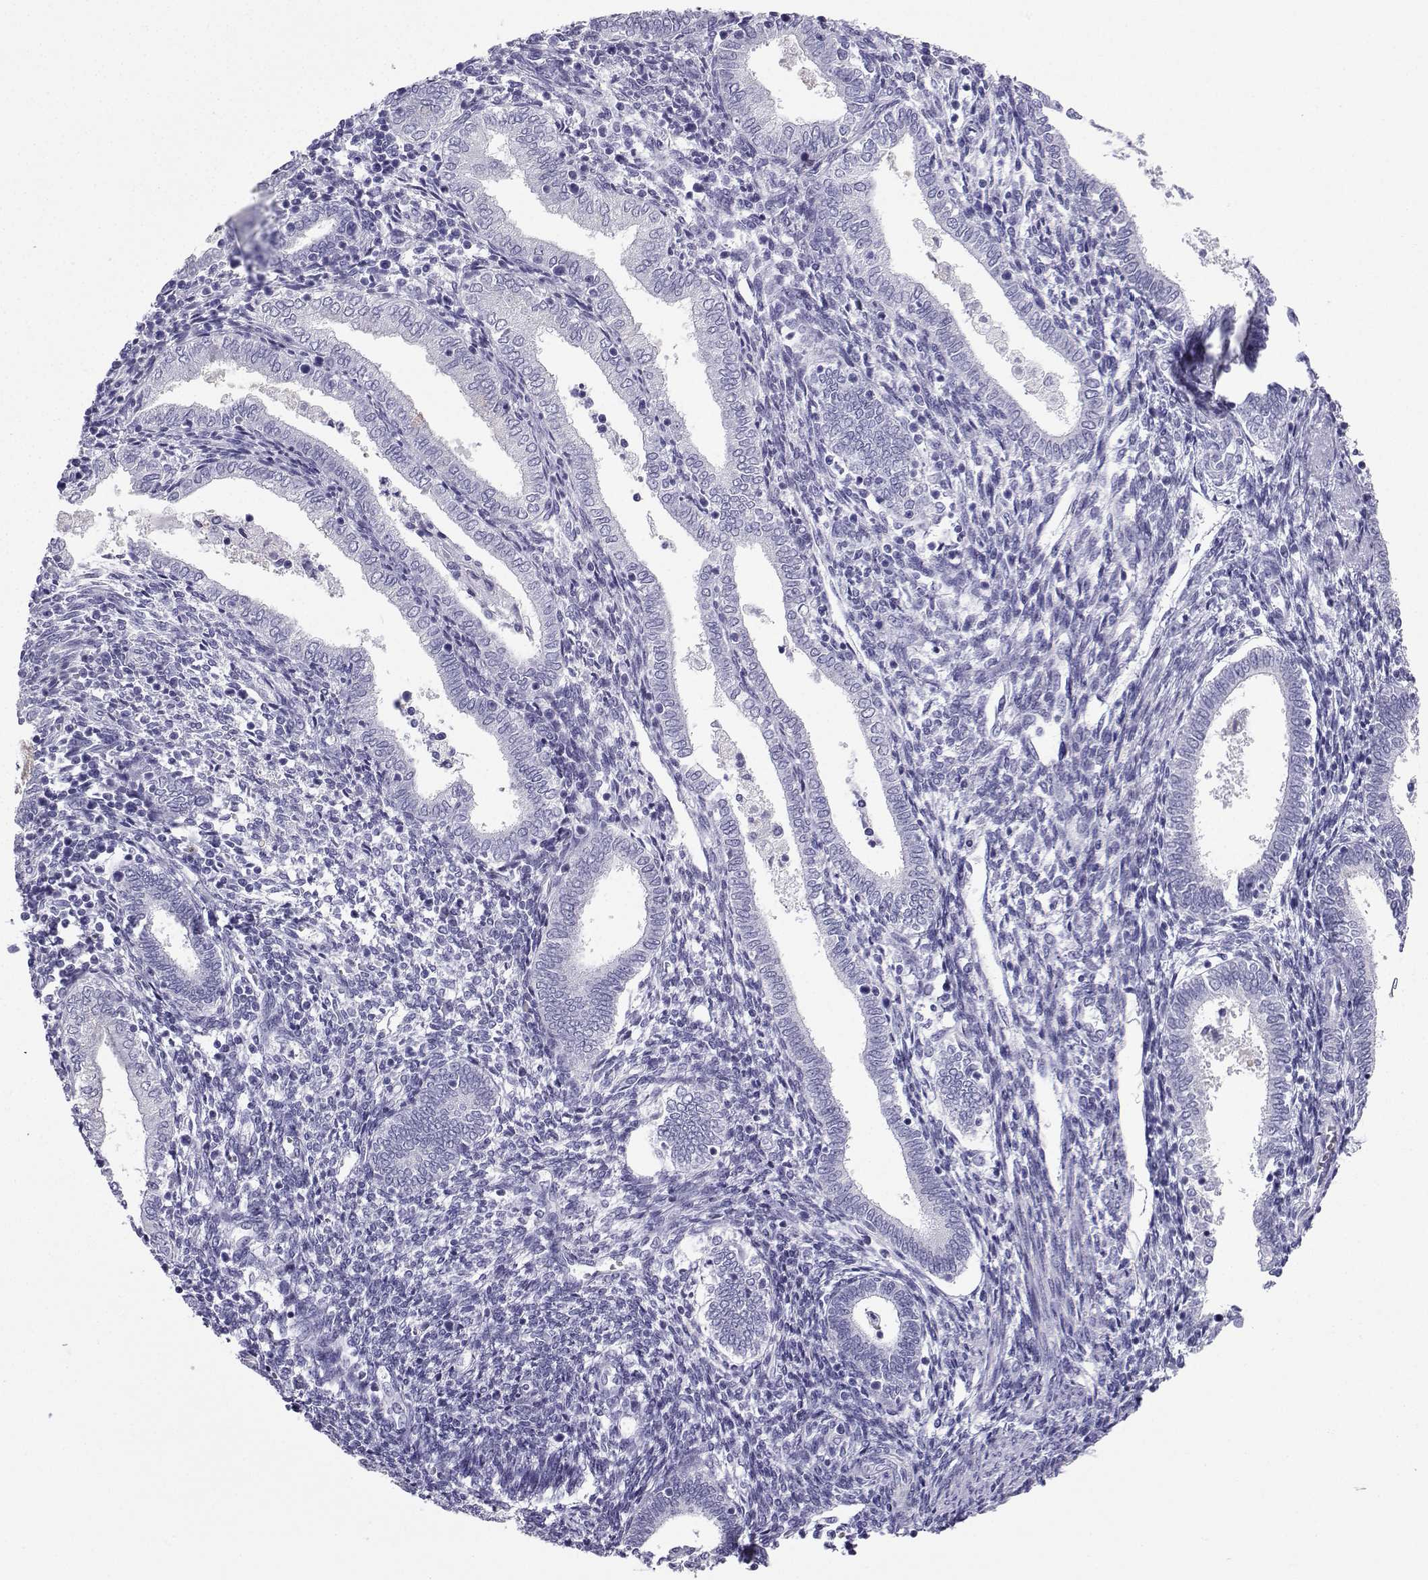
{"staining": {"intensity": "negative", "quantity": "none", "location": "none"}, "tissue": "endometrium", "cell_type": "Cells in endometrial stroma", "image_type": "normal", "snomed": [{"axis": "morphology", "description": "Normal tissue, NOS"}, {"axis": "topography", "description": "Endometrium"}], "caption": "An immunohistochemistry photomicrograph of unremarkable endometrium is shown. There is no staining in cells in endometrial stroma of endometrium. (Brightfield microscopy of DAB IHC at high magnification).", "gene": "SLC18A2", "patient": {"sex": "female", "age": 42}}